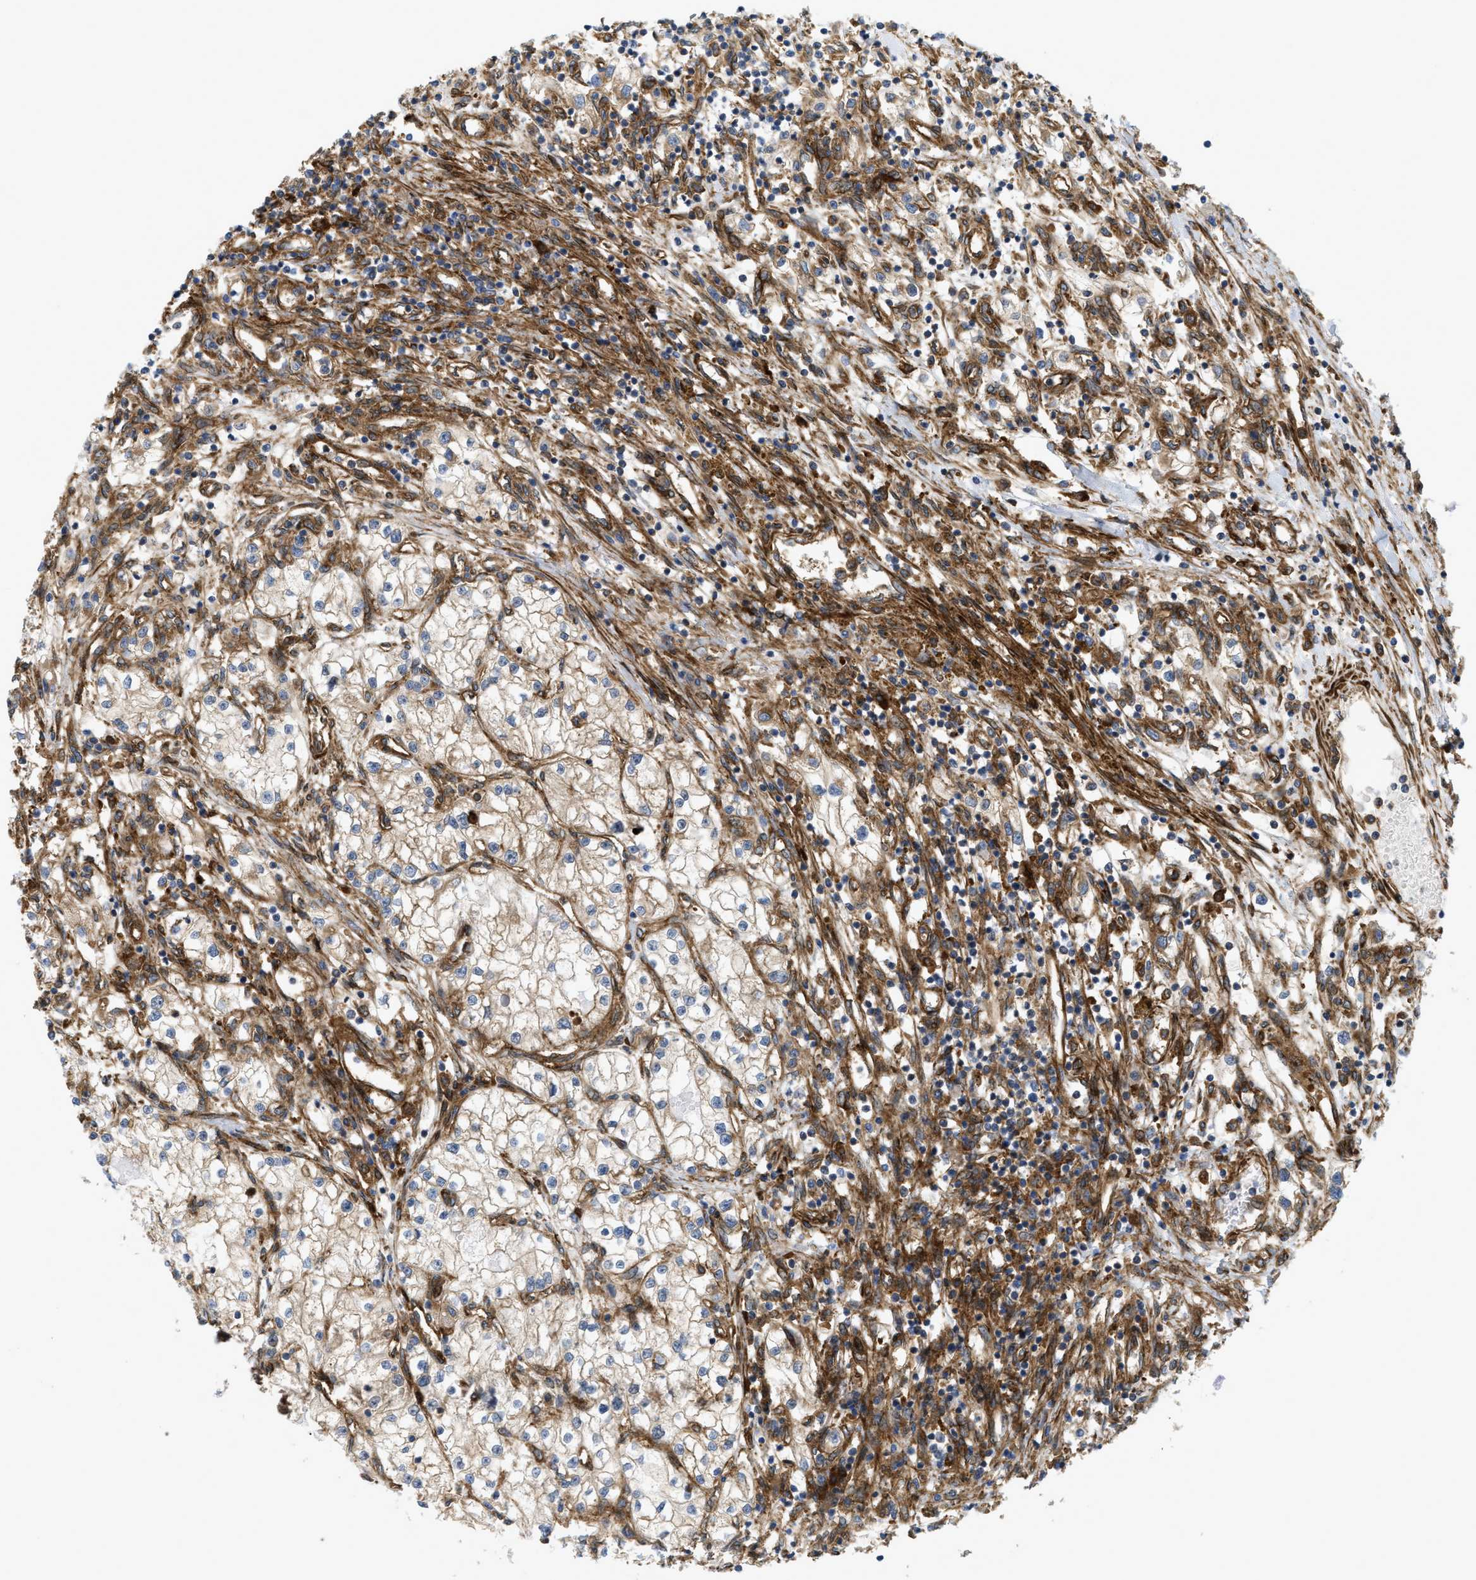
{"staining": {"intensity": "weak", "quantity": ">75%", "location": "cytoplasmic/membranous"}, "tissue": "renal cancer", "cell_type": "Tumor cells", "image_type": "cancer", "snomed": [{"axis": "morphology", "description": "Adenocarcinoma, NOS"}, {"axis": "topography", "description": "Kidney"}], "caption": "Protein expression analysis of renal cancer (adenocarcinoma) shows weak cytoplasmic/membranous positivity in about >75% of tumor cells.", "gene": "PICALM", "patient": {"sex": "male", "age": 68}}